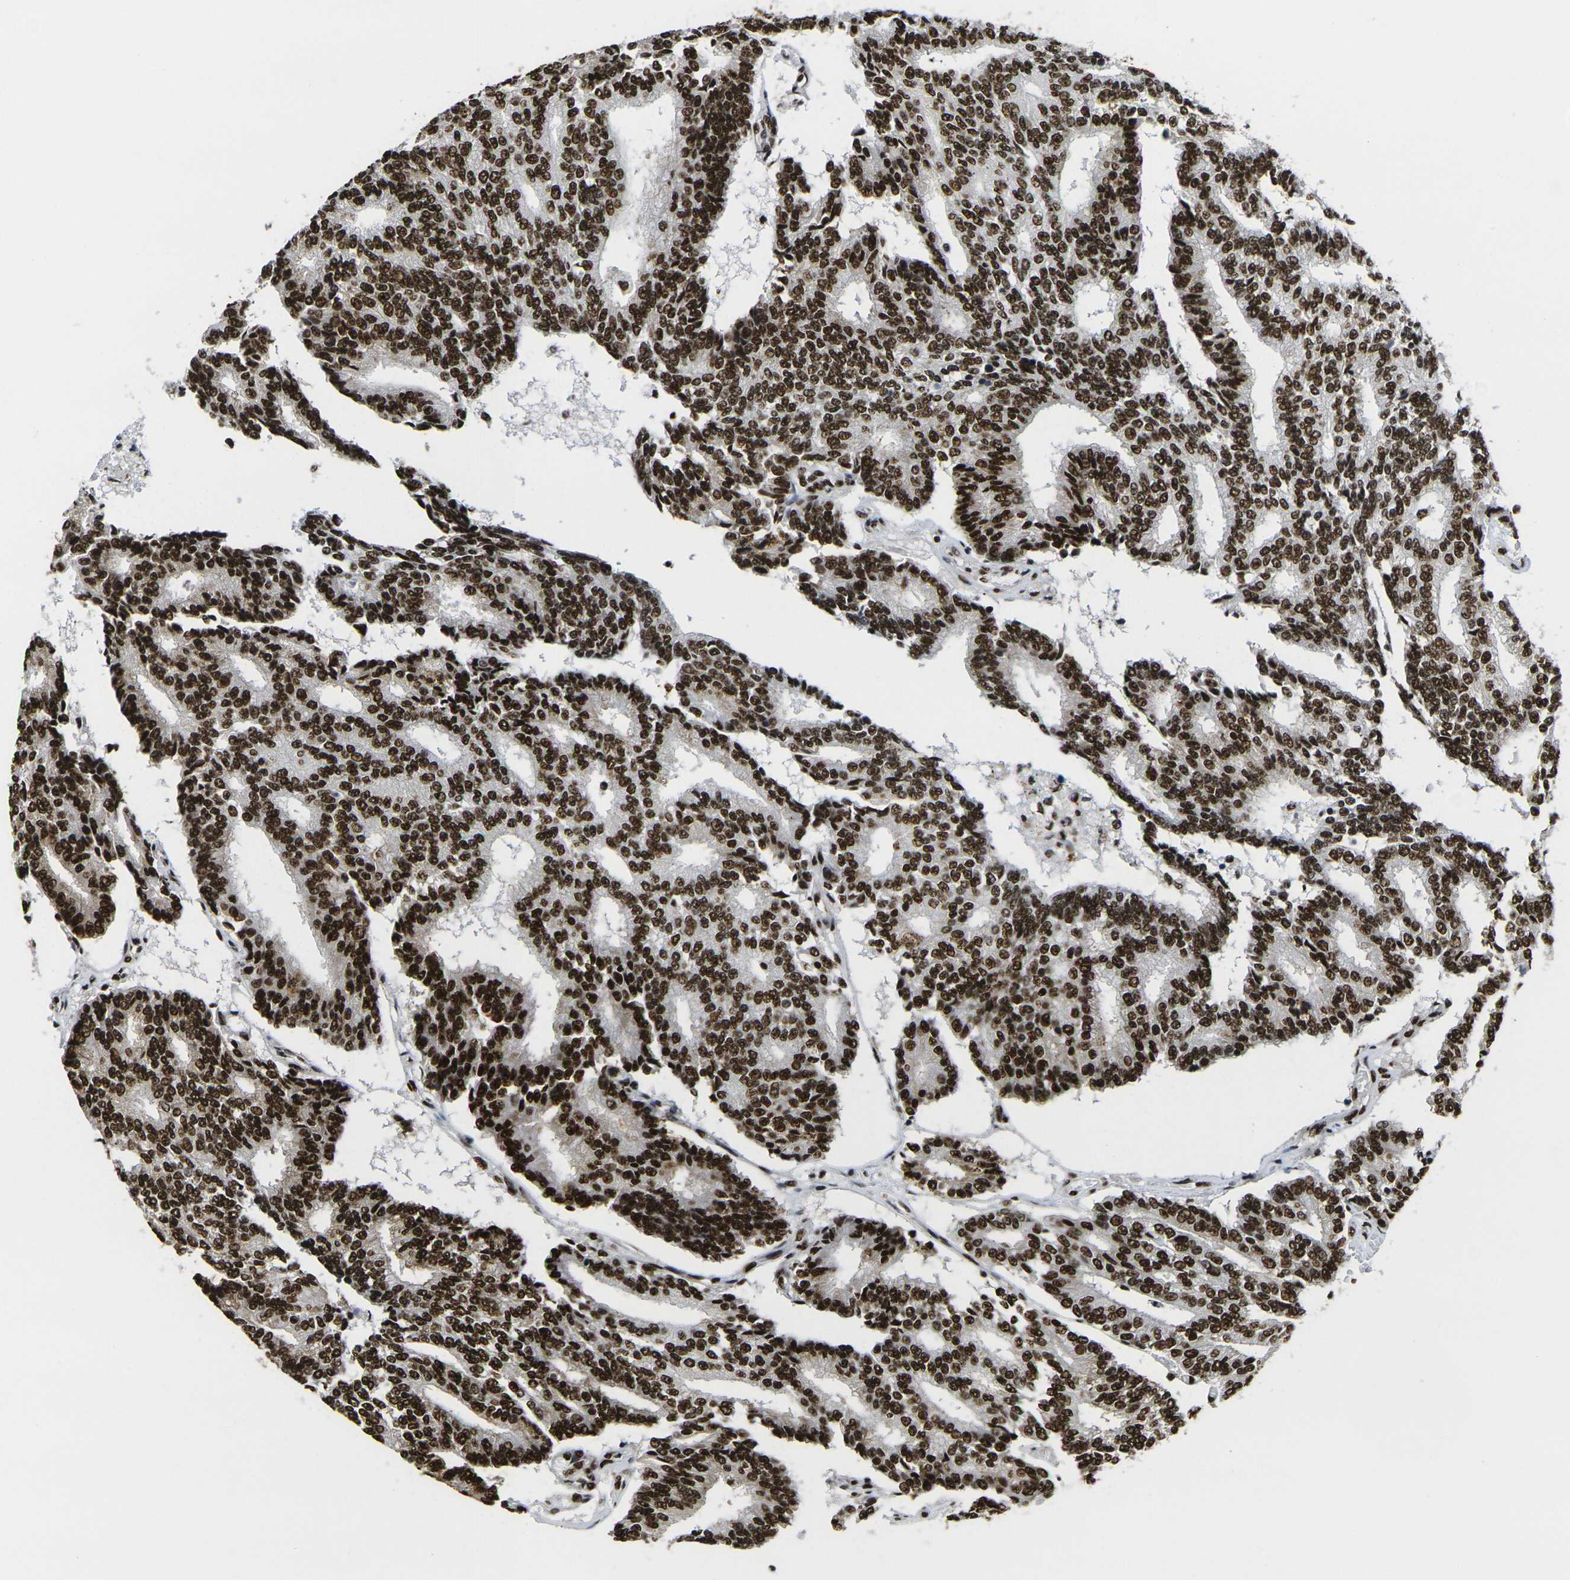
{"staining": {"intensity": "strong", "quantity": ">75%", "location": "nuclear"}, "tissue": "prostate cancer", "cell_type": "Tumor cells", "image_type": "cancer", "snomed": [{"axis": "morphology", "description": "Adenocarcinoma, High grade"}, {"axis": "topography", "description": "Prostate"}], "caption": "High-grade adenocarcinoma (prostate) stained with IHC demonstrates strong nuclear positivity in approximately >75% of tumor cells.", "gene": "SMARCC1", "patient": {"sex": "male", "age": 55}}